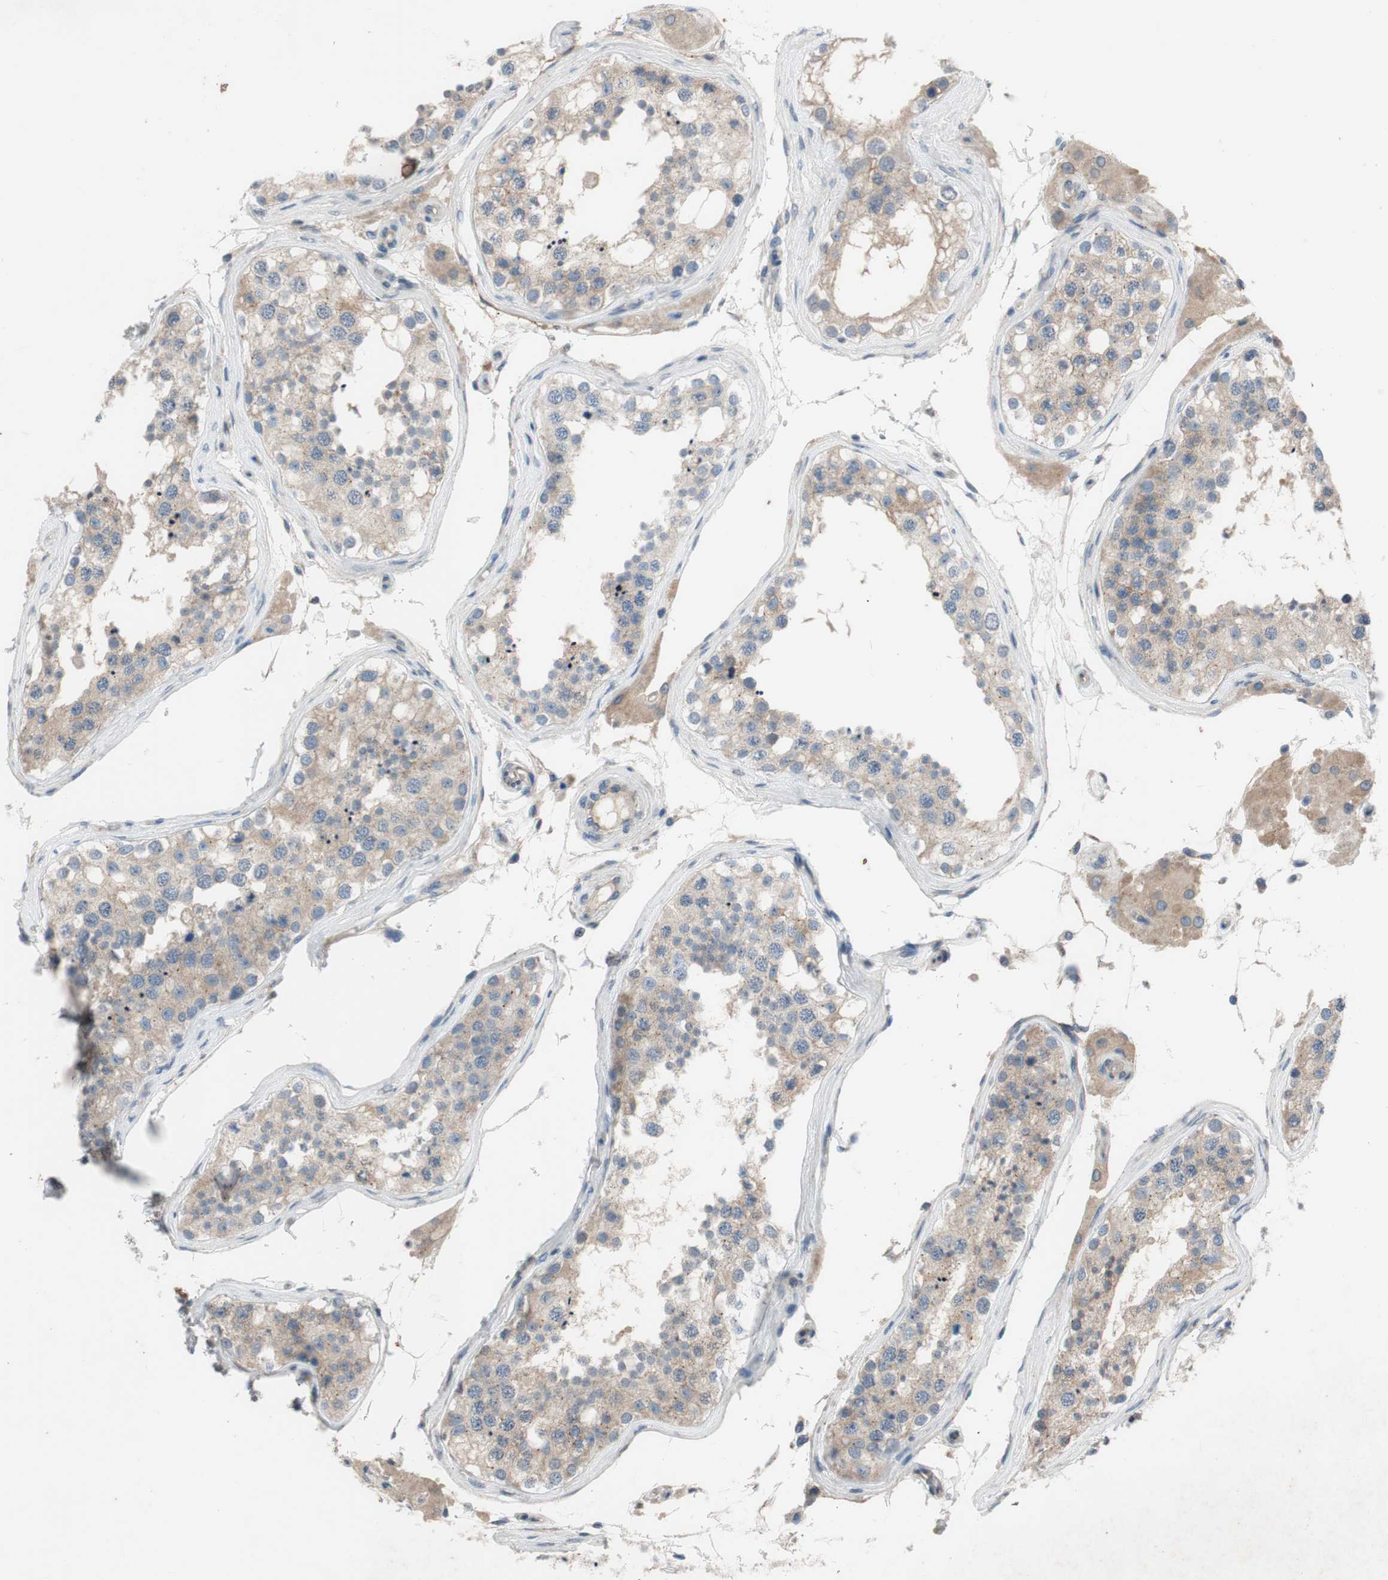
{"staining": {"intensity": "weak", "quantity": ">75%", "location": "cytoplasmic/membranous,nuclear"}, "tissue": "testis", "cell_type": "Cells in seminiferous ducts", "image_type": "normal", "snomed": [{"axis": "morphology", "description": "Normal tissue, NOS"}, {"axis": "topography", "description": "Testis"}], "caption": "Cells in seminiferous ducts show weak cytoplasmic/membranous,nuclear staining in about >75% of cells in benign testis.", "gene": "ADD2", "patient": {"sex": "male", "age": 68}}